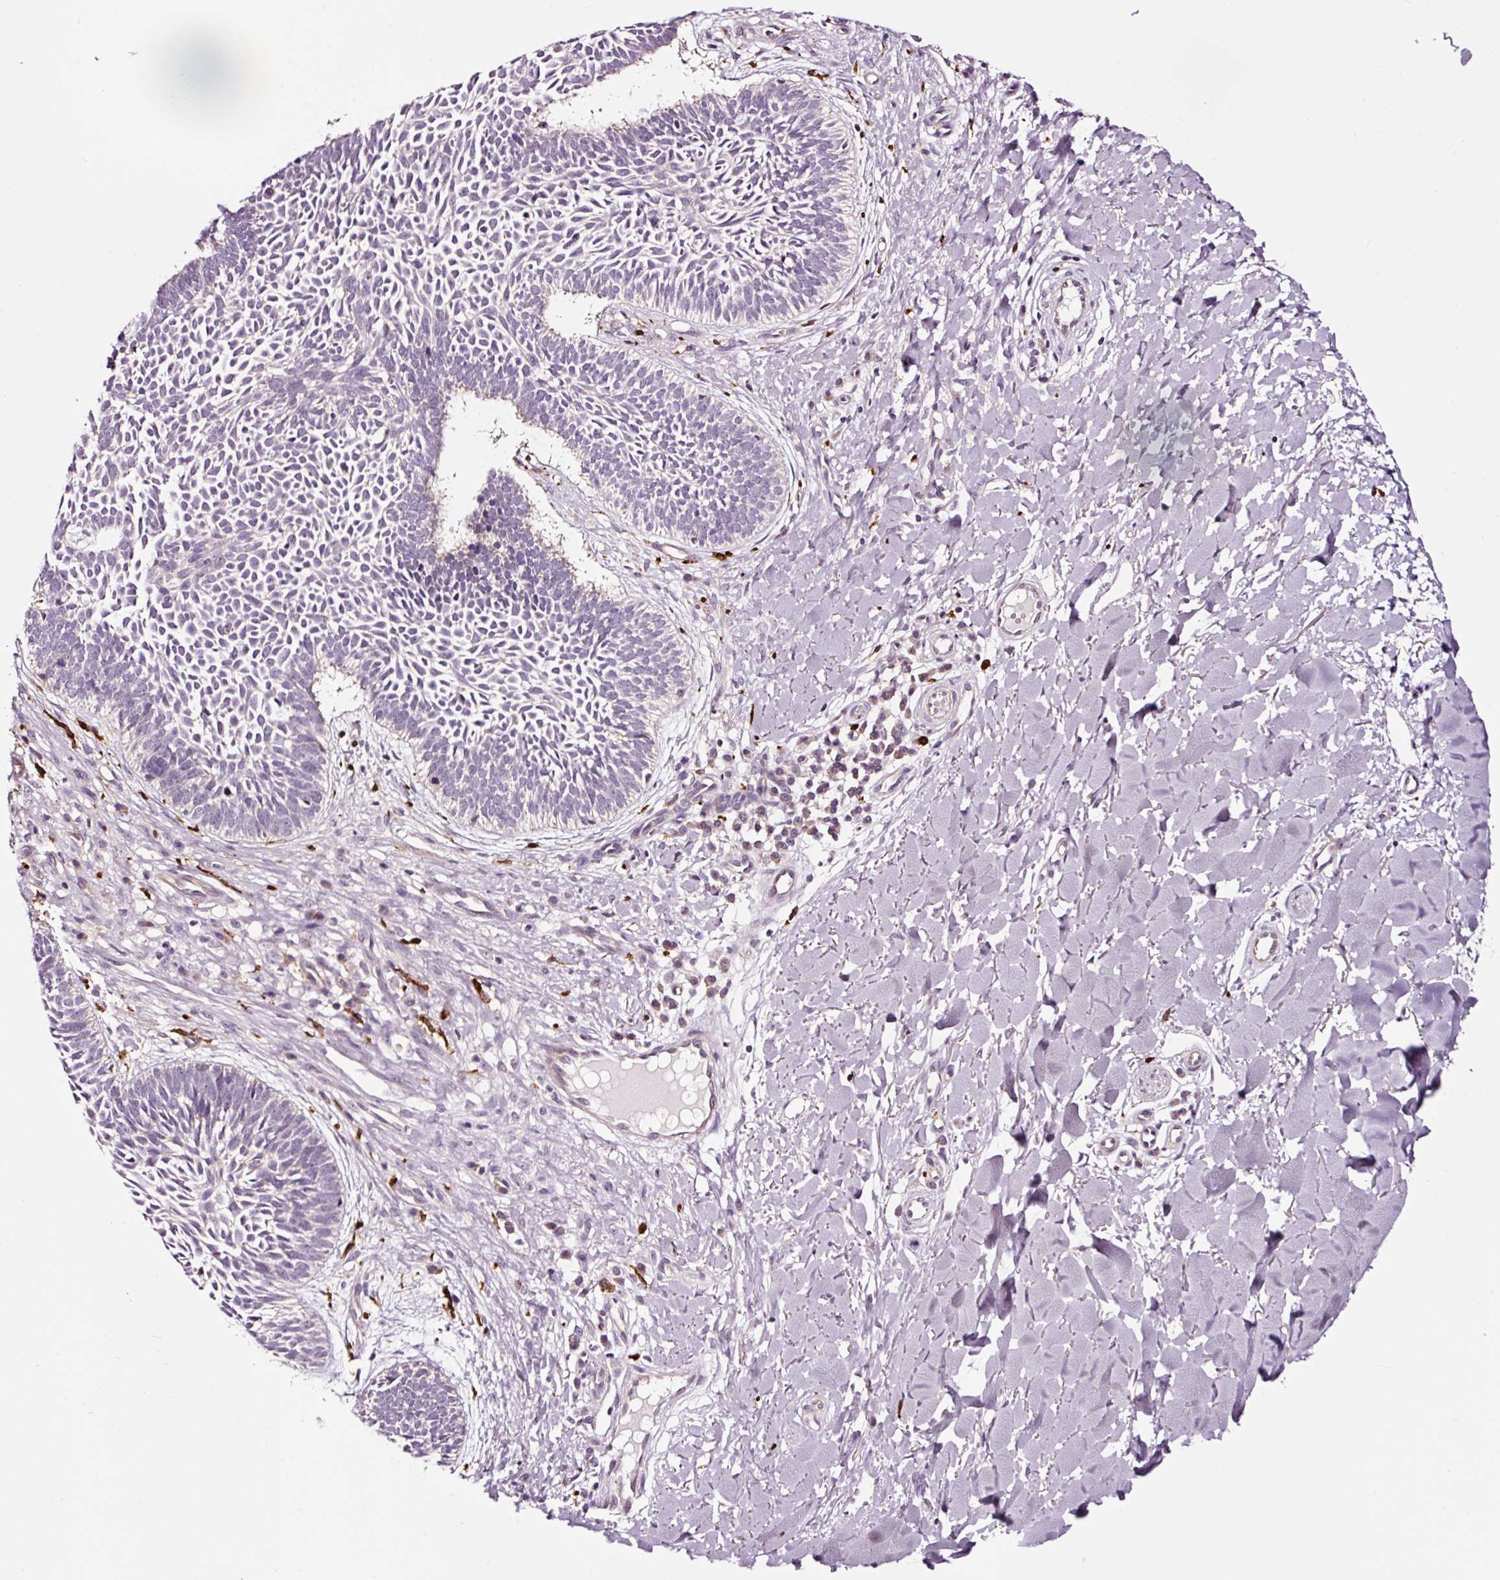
{"staining": {"intensity": "negative", "quantity": "none", "location": "none"}, "tissue": "skin cancer", "cell_type": "Tumor cells", "image_type": "cancer", "snomed": [{"axis": "morphology", "description": "Basal cell carcinoma"}, {"axis": "topography", "description": "Skin"}], "caption": "This is a image of immunohistochemistry (IHC) staining of skin basal cell carcinoma, which shows no positivity in tumor cells. The staining is performed using DAB brown chromogen with nuclei counter-stained in using hematoxylin.", "gene": "UTP14A", "patient": {"sex": "male", "age": 49}}